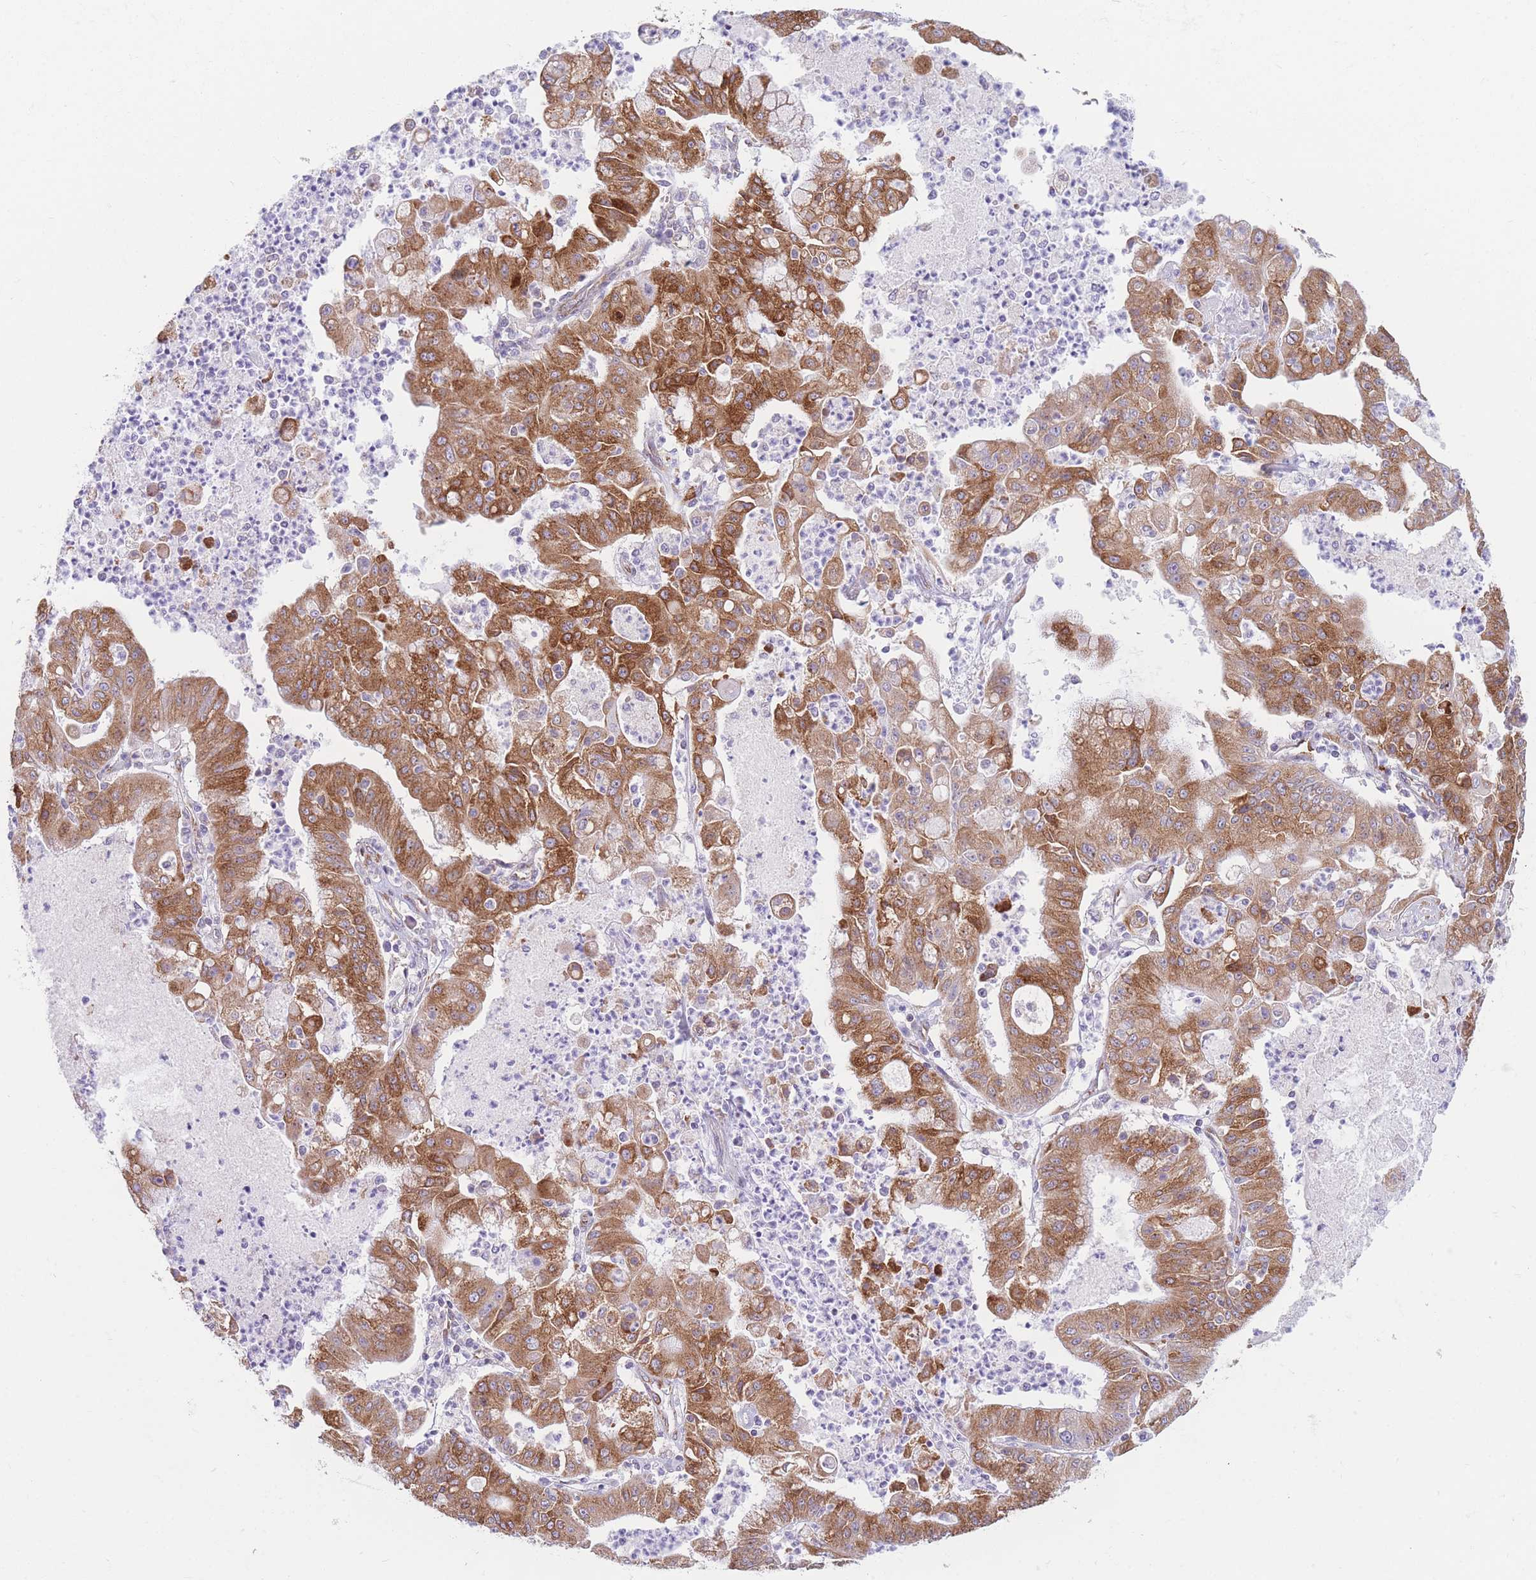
{"staining": {"intensity": "moderate", "quantity": ">75%", "location": "cytoplasmic/membranous"}, "tissue": "ovarian cancer", "cell_type": "Tumor cells", "image_type": "cancer", "snomed": [{"axis": "morphology", "description": "Cystadenocarcinoma, mucinous, NOS"}, {"axis": "topography", "description": "Ovary"}], "caption": "Immunohistochemistry micrograph of neoplastic tissue: mucinous cystadenocarcinoma (ovarian) stained using immunohistochemistry shows medium levels of moderate protein expression localized specifically in the cytoplasmic/membranous of tumor cells, appearing as a cytoplasmic/membranous brown color.", "gene": "AK9", "patient": {"sex": "female", "age": 70}}